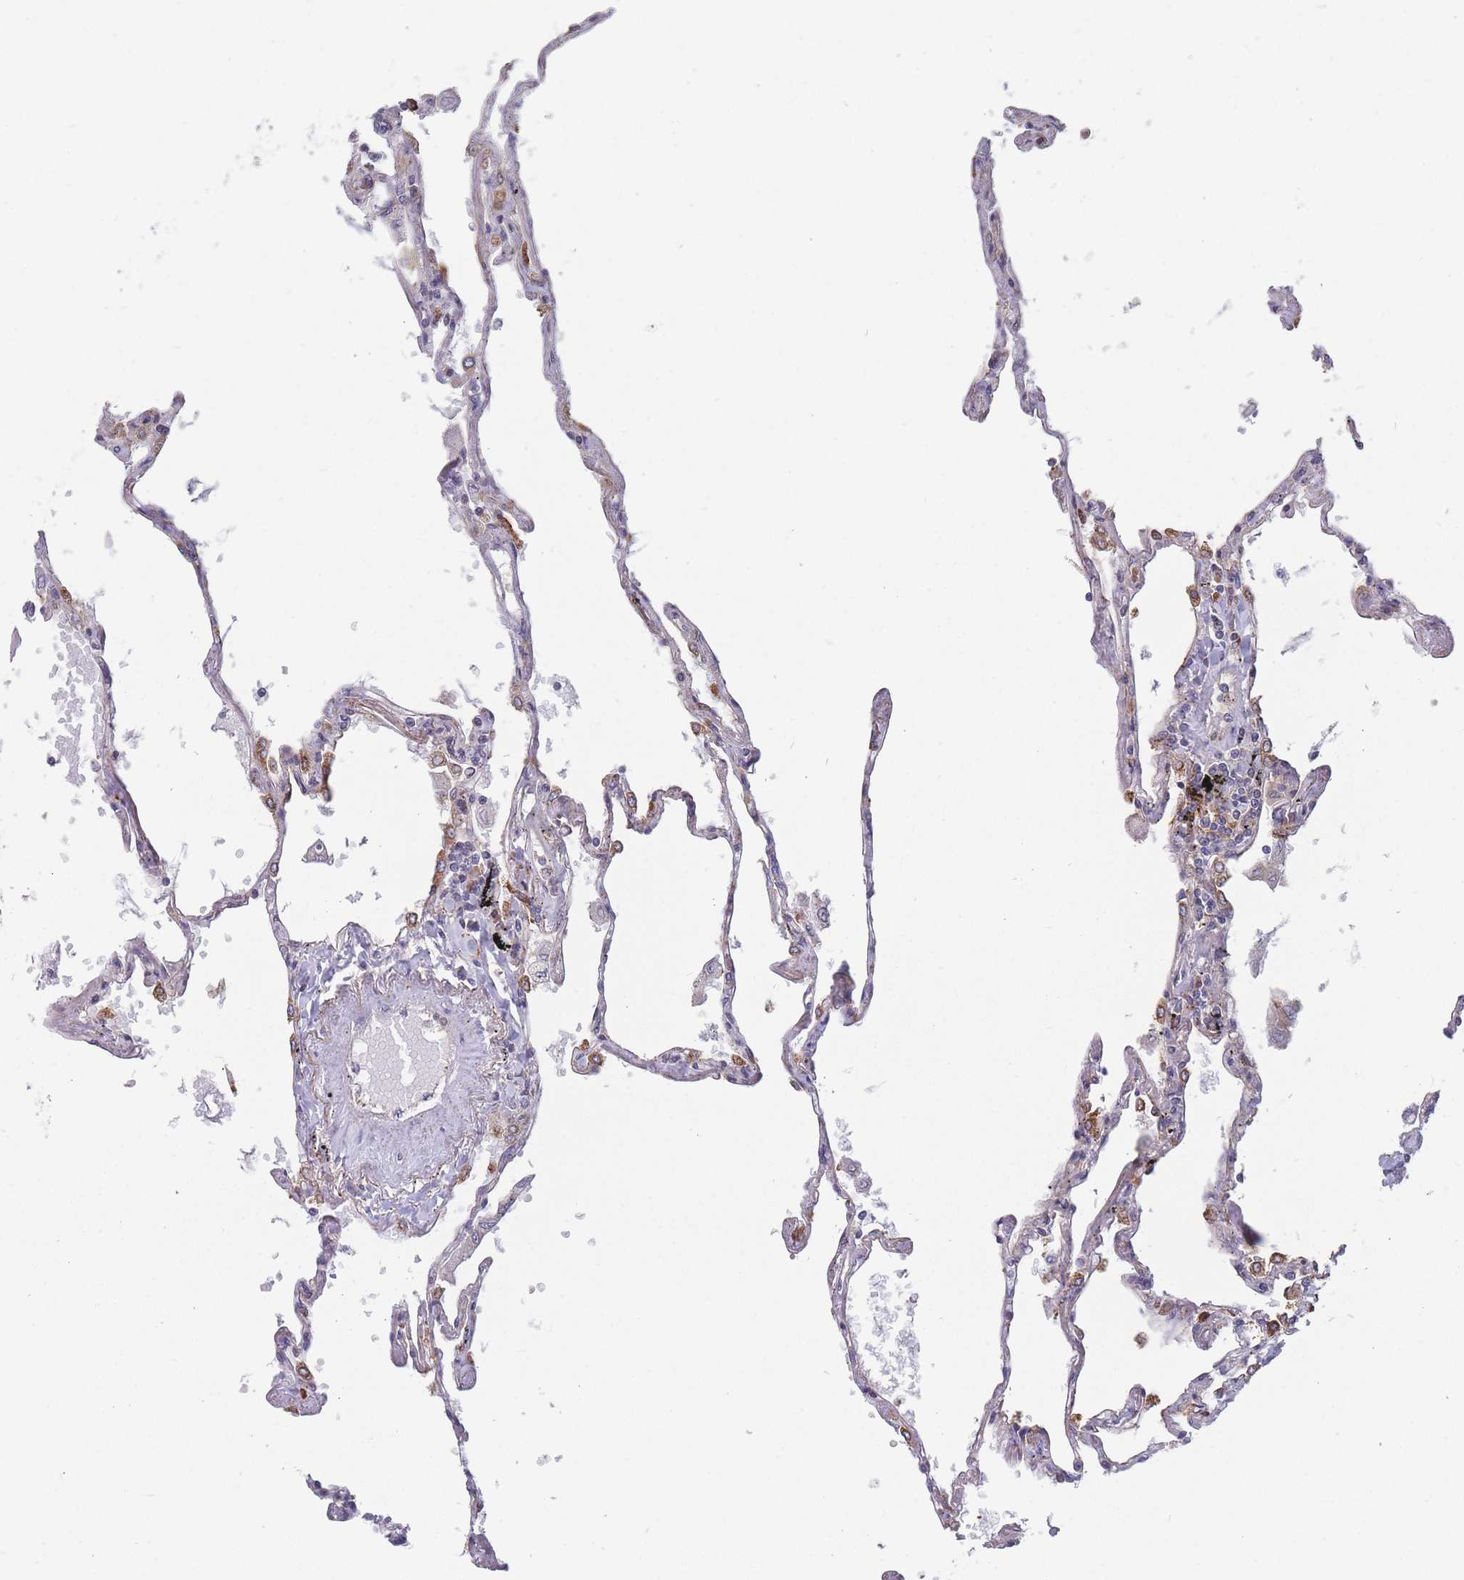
{"staining": {"intensity": "weak", "quantity": "<25%", "location": "cytoplasmic/membranous"}, "tissue": "lung", "cell_type": "Alveolar cells", "image_type": "normal", "snomed": [{"axis": "morphology", "description": "Normal tissue, NOS"}, {"axis": "topography", "description": "Lung"}], "caption": "Immunohistochemistry photomicrograph of benign human lung stained for a protein (brown), which shows no staining in alveolar cells.", "gene": "TMEM131L", "patient": {"sex": "female", "age": 67}}